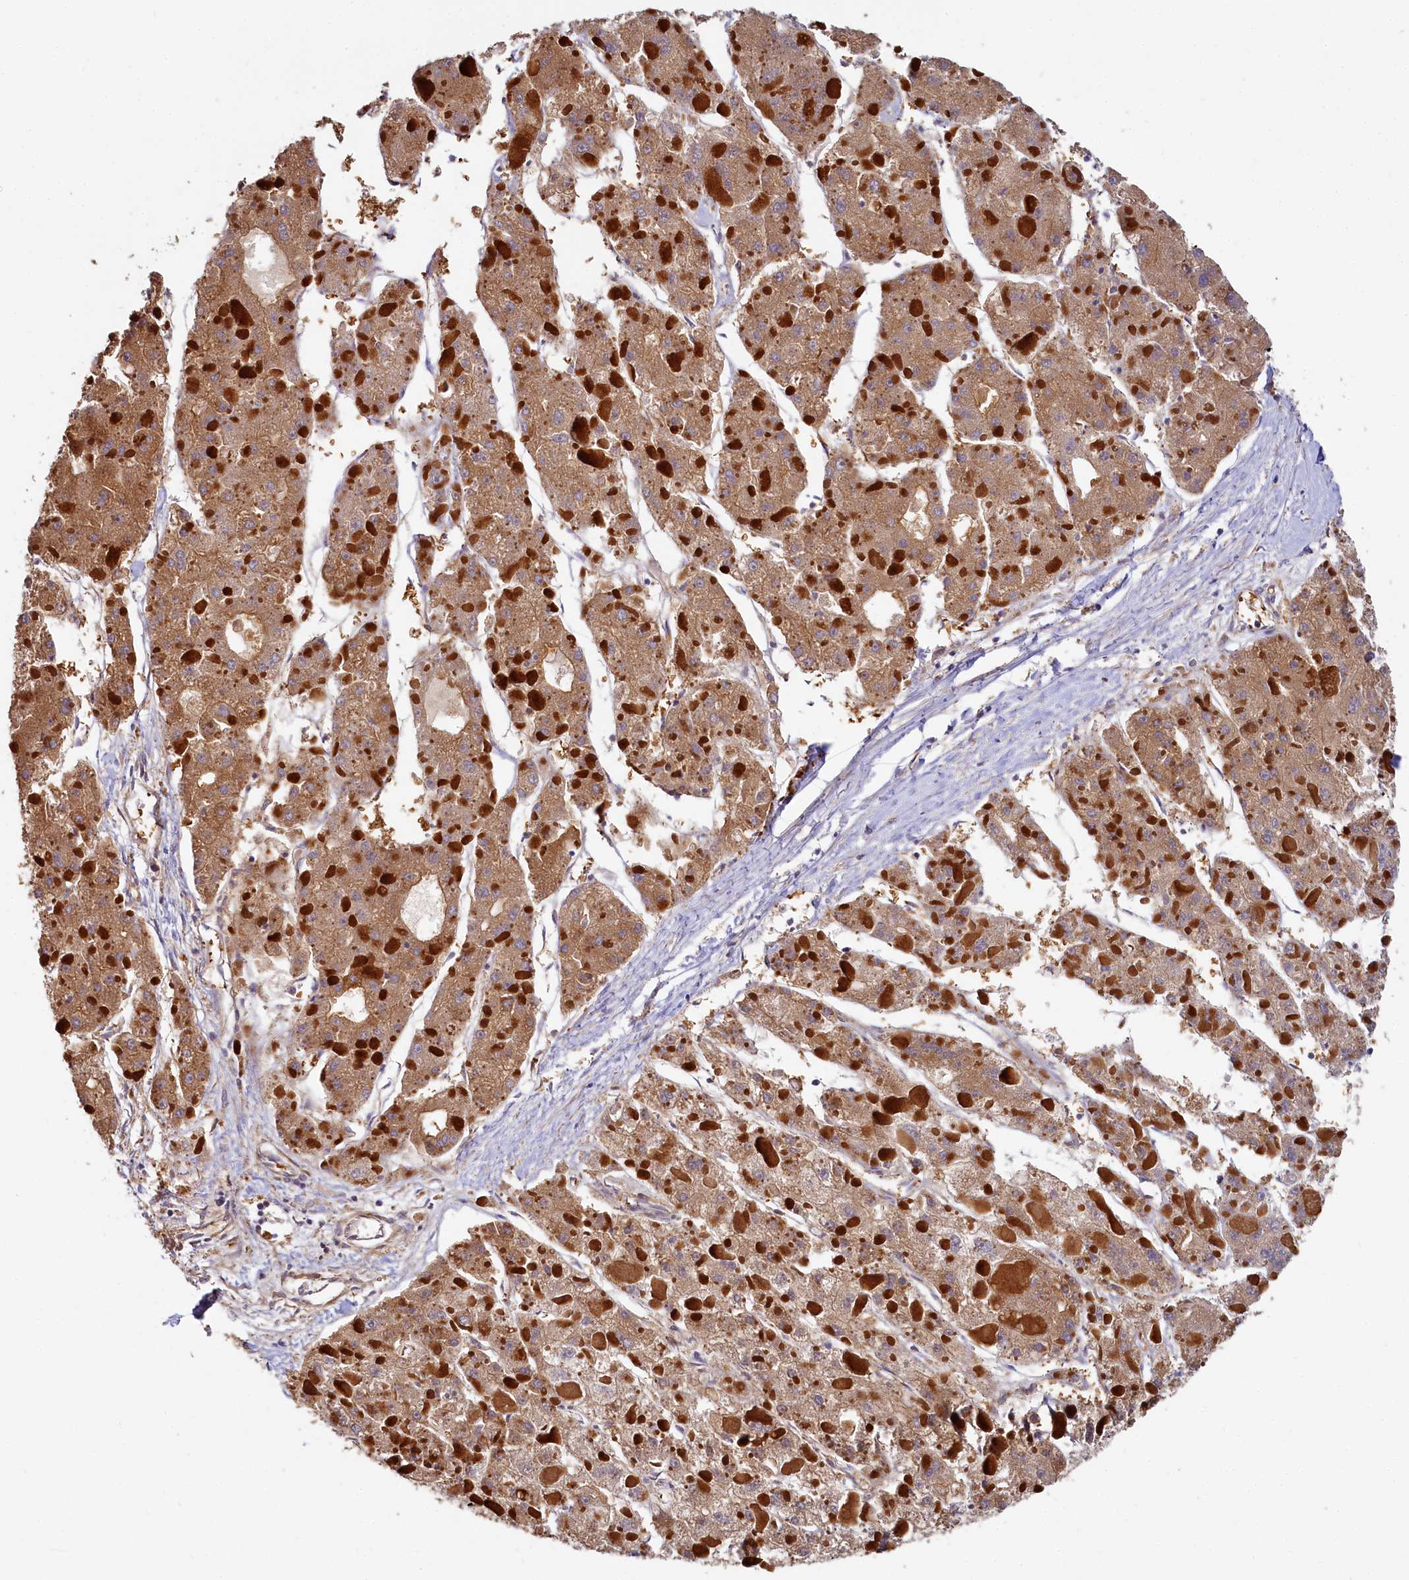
{"staining": {"intensity": "moderate", "quantity": ">75%", "location": "cytoplasmic/membranous"}, "tissue": "liver cancer", "cell_type": "Tumor cells", "image_type": "cancer", "snomed": [{"axis": "morphology", "description": "Carcinoma, Hepatocellular, NOS"}, {"axis": "topography", "description": "Liver"}], "caption": "Moderate cytoplasmic/membranous protein positivity is identified in approximately >75% of tumor cells in hepatocellular carcinoma (liver). Using DAB (brown) and hematoxylin (blue) stains, captured at high magnification using brightfield microscopy.", "gene": "PPIP5K1", "patient": {"sex": "female", "age": 73}}